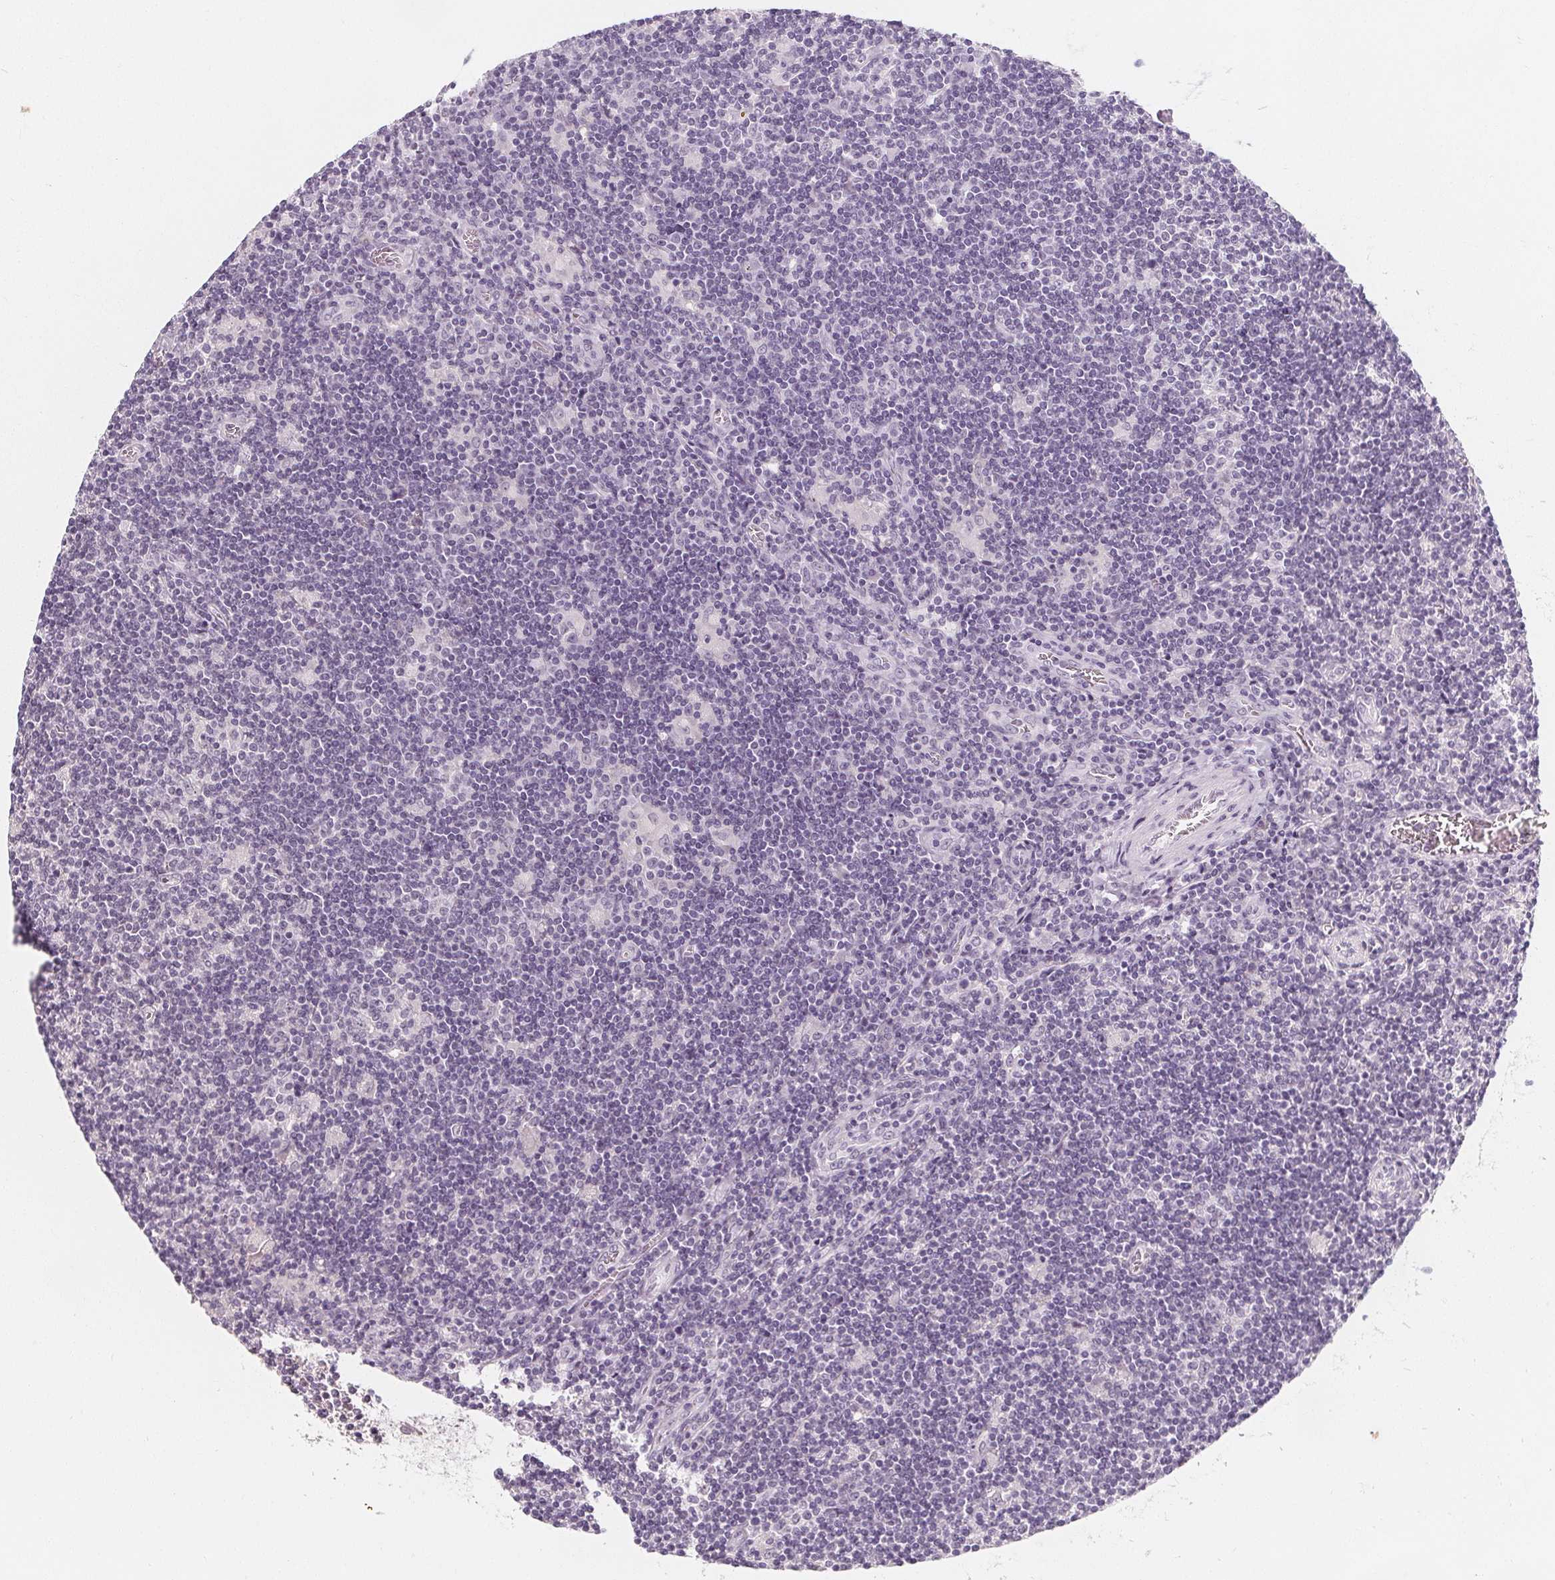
{"staining": {"intensity": "negative", "quantity": "none", "location": "none"}, "tissue": "lymphoma", "cell_type": "Tumor cells", "image_type": "cancer", "snomed": [{"axis": "morphology", "description": "Hodgkin's disease, NOS"}, {"axis": "topography", "description": "Lymph node"}], "caption": "The photomicrograph displays no significant staining in tumor cells of Hodgkin's disease.", "gene": "DBX2", "patient": {"sex": "male", "age": 40}}